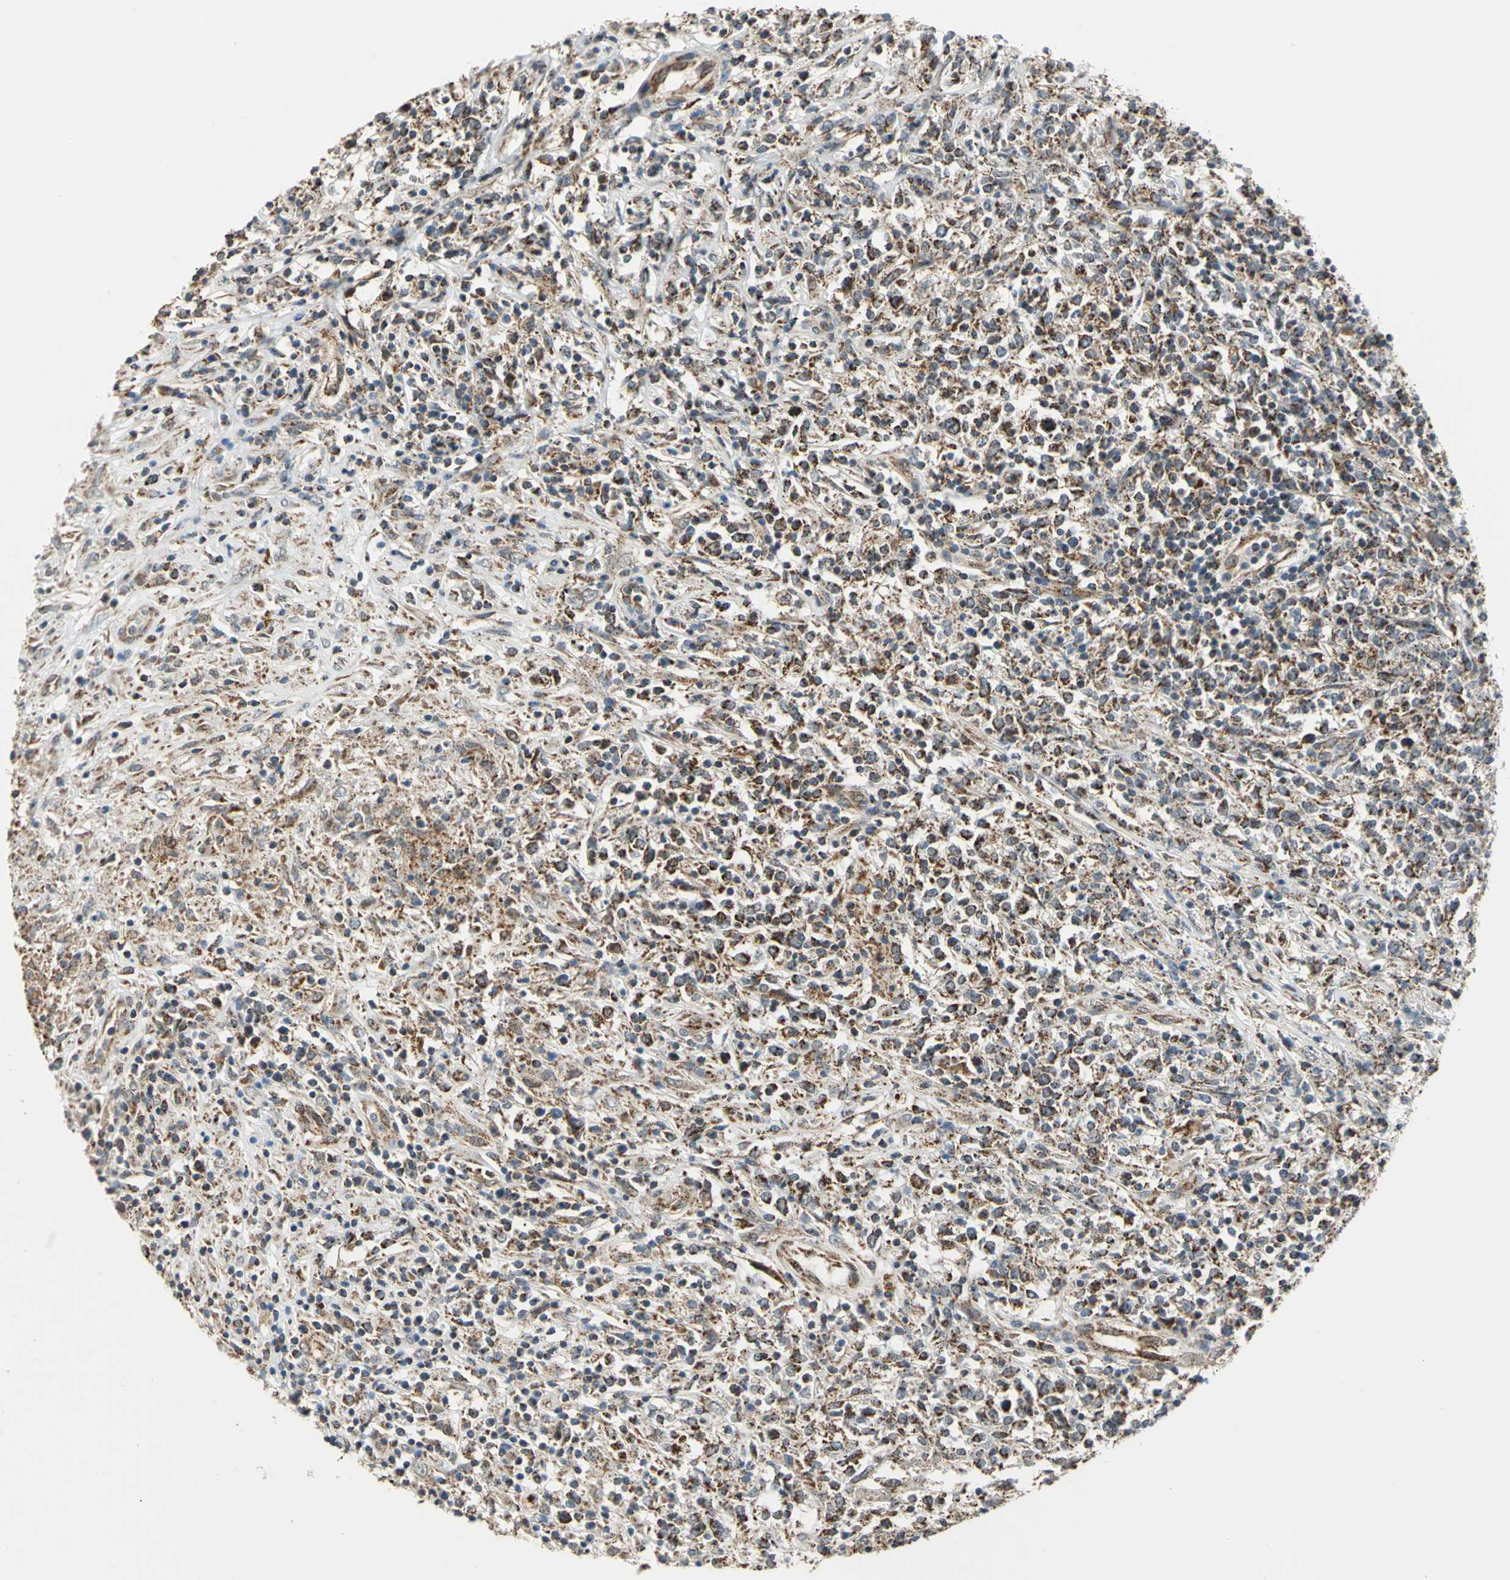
{"staining": {"intensity": "moderate", "quantity": ">75%", "location": "cytoplasmic/membranous"}, "tissue": "lymphoma", "cell_type": "Tumor cells", "image_type": "cancer", "snomed": [{"axis": "morphology", "description": "Malignant lymphoma, non-Hodgkin's type, High grade"}, {"axis": "topography", "description": "Lymph node"}], "caption": "Protein expression analysis of human lymphoma reveals moderate cytoplasmic/membranous staining in approximately >75% of tumor cells. The protein of interest is stained brown, and the nuclei are stained in blue (DAB (3,3'-diaminobenzidine) IHC with brightfield microscopy, high magnification).", "gene": "MRPS22", "patient": {"sex": "female", "age": 84}}